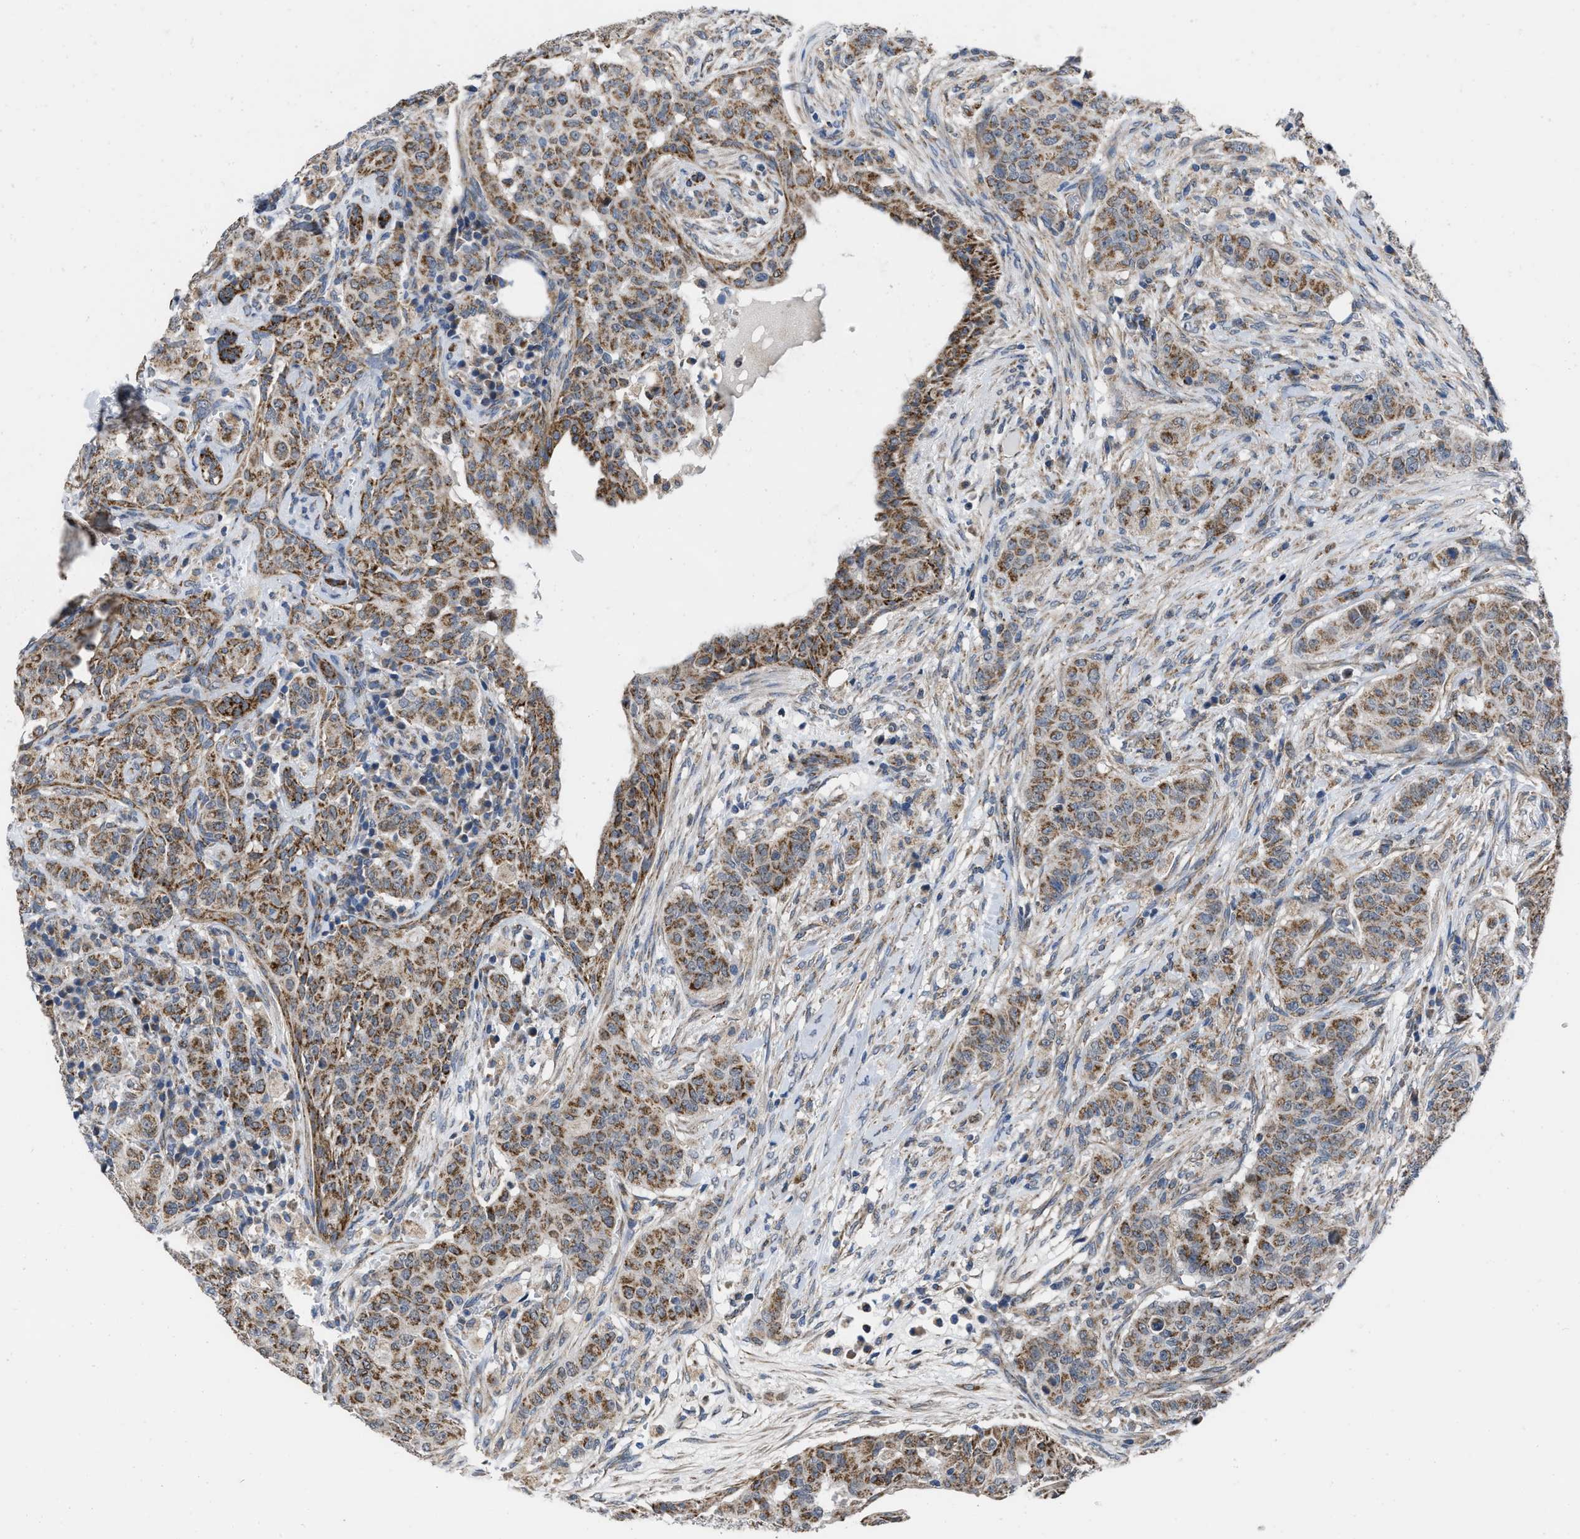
{"staining": {"intensity": "strong", "quantity": ">75%", "location": "cytoplasmic/membranous"}, "tissue": "breast cancer", "cell_type": "Tumor cells", "image_type": "cancer", "snomed": [{"axis": "morphology", "description": "Normal tissue, NOS"}, {"axis": "morphology", "description": "Duct carcinoma"}, {"axis": "topography", "description": "Breast"}], "caption": "Immunohistochemical staining of breast cancer displays high levels of strong cytoplasmic/membranous protein positivity in approximately >75% of tumor cells.", "gene": "AKAP1", "patient": {"sex": "female", "age": 40}}